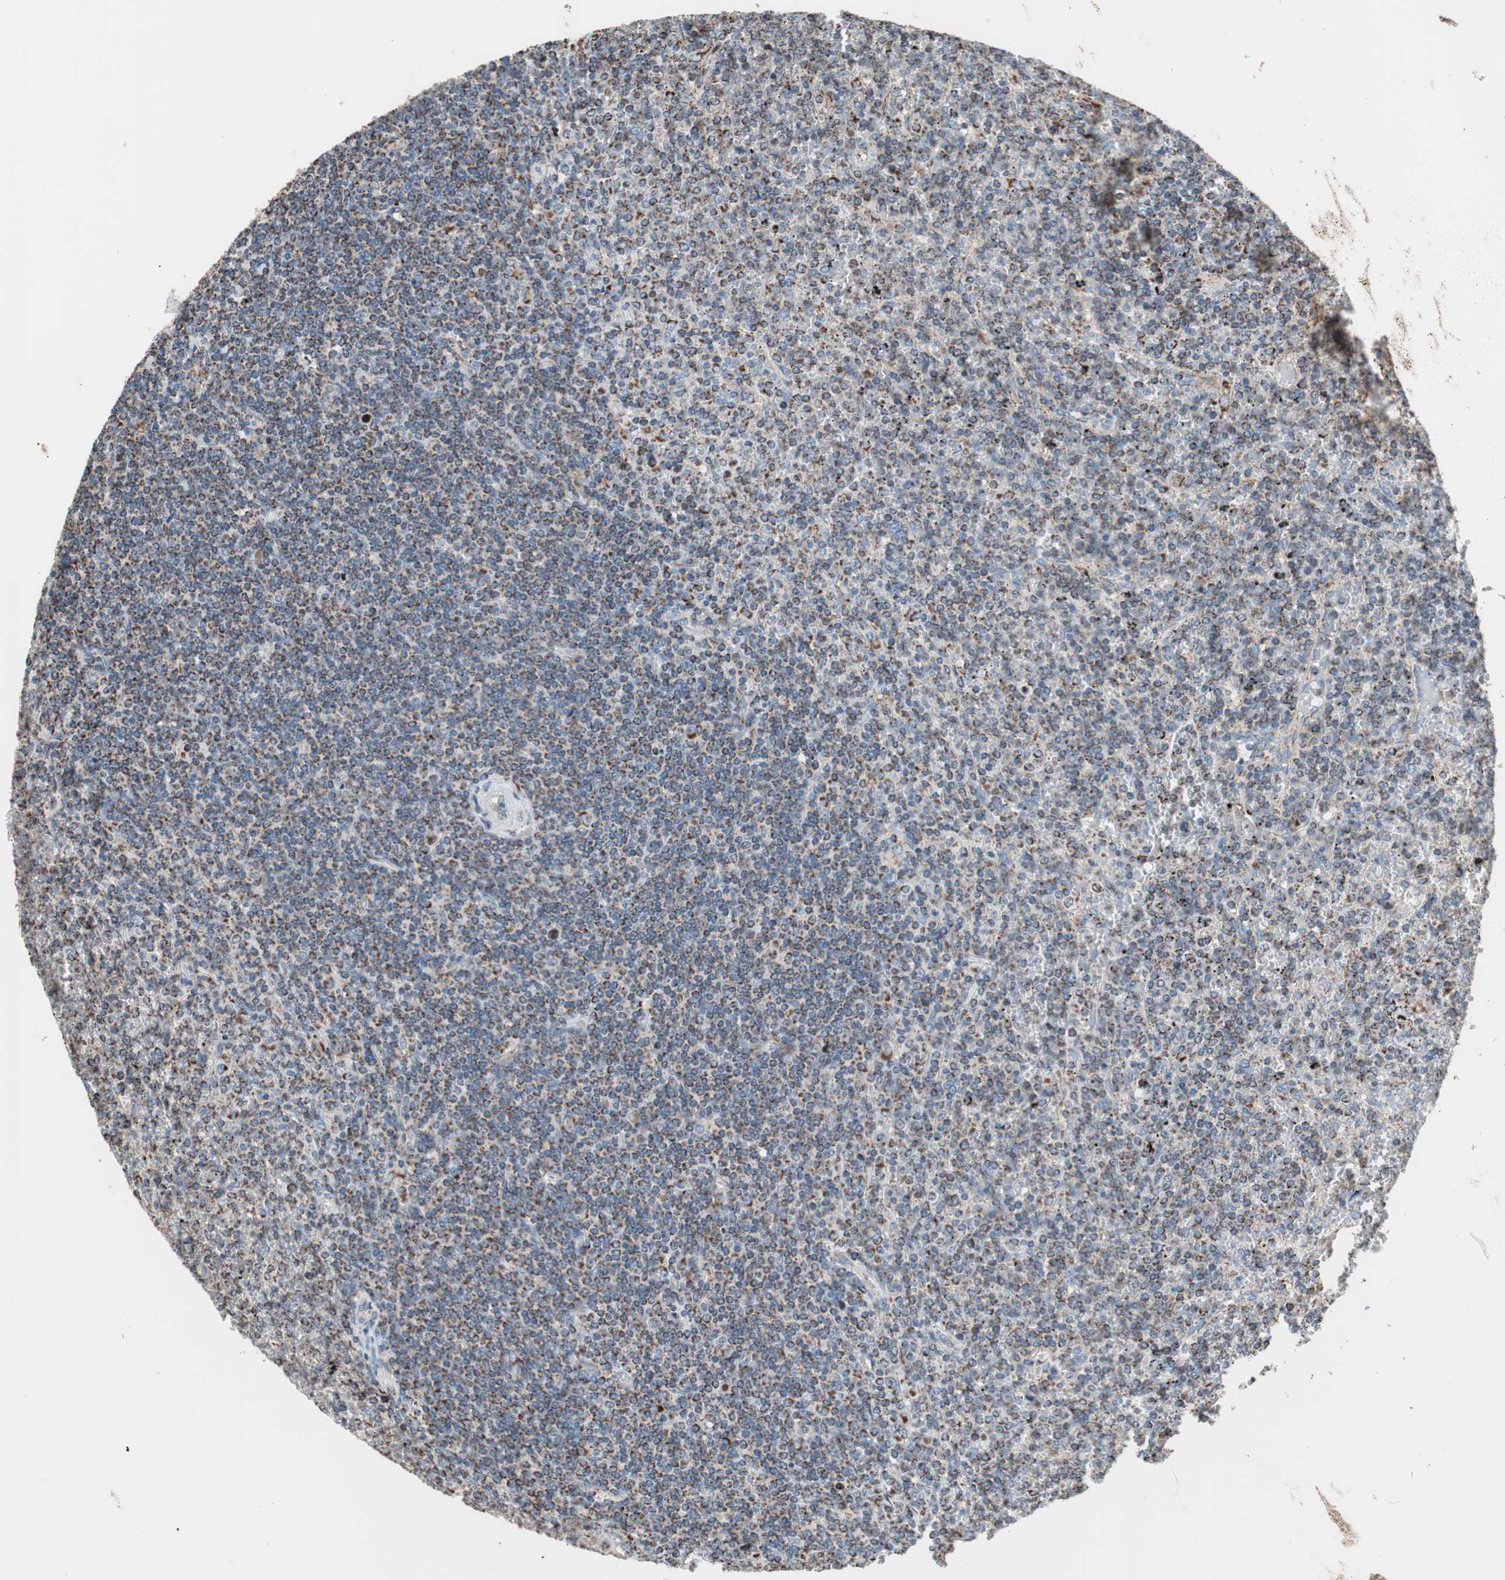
{"staining": {"intensity": "moderate", "quantity": ">75%", "location": "cytoplasmic/membranous"}, "tissue": "lymphoma", "cell_type": "Tumor cells", "image_type": "cancer", "snomed": [{"axis": "morphology", "description": "Malignant lymphoma, non-Hodgkin's type, Low grade"}, {"axis": "topography", "description": "Spleen"}], "caption": "Moderate cytoplasmic/membranous positivity for a protein is seen in about >75% of tumor cells of low-grade malignant lymphoma, non-Hodgkin's type using immunohistochemistry.", "gene": "PCSK4", "patient": {"sex": "female", "age": 19}}